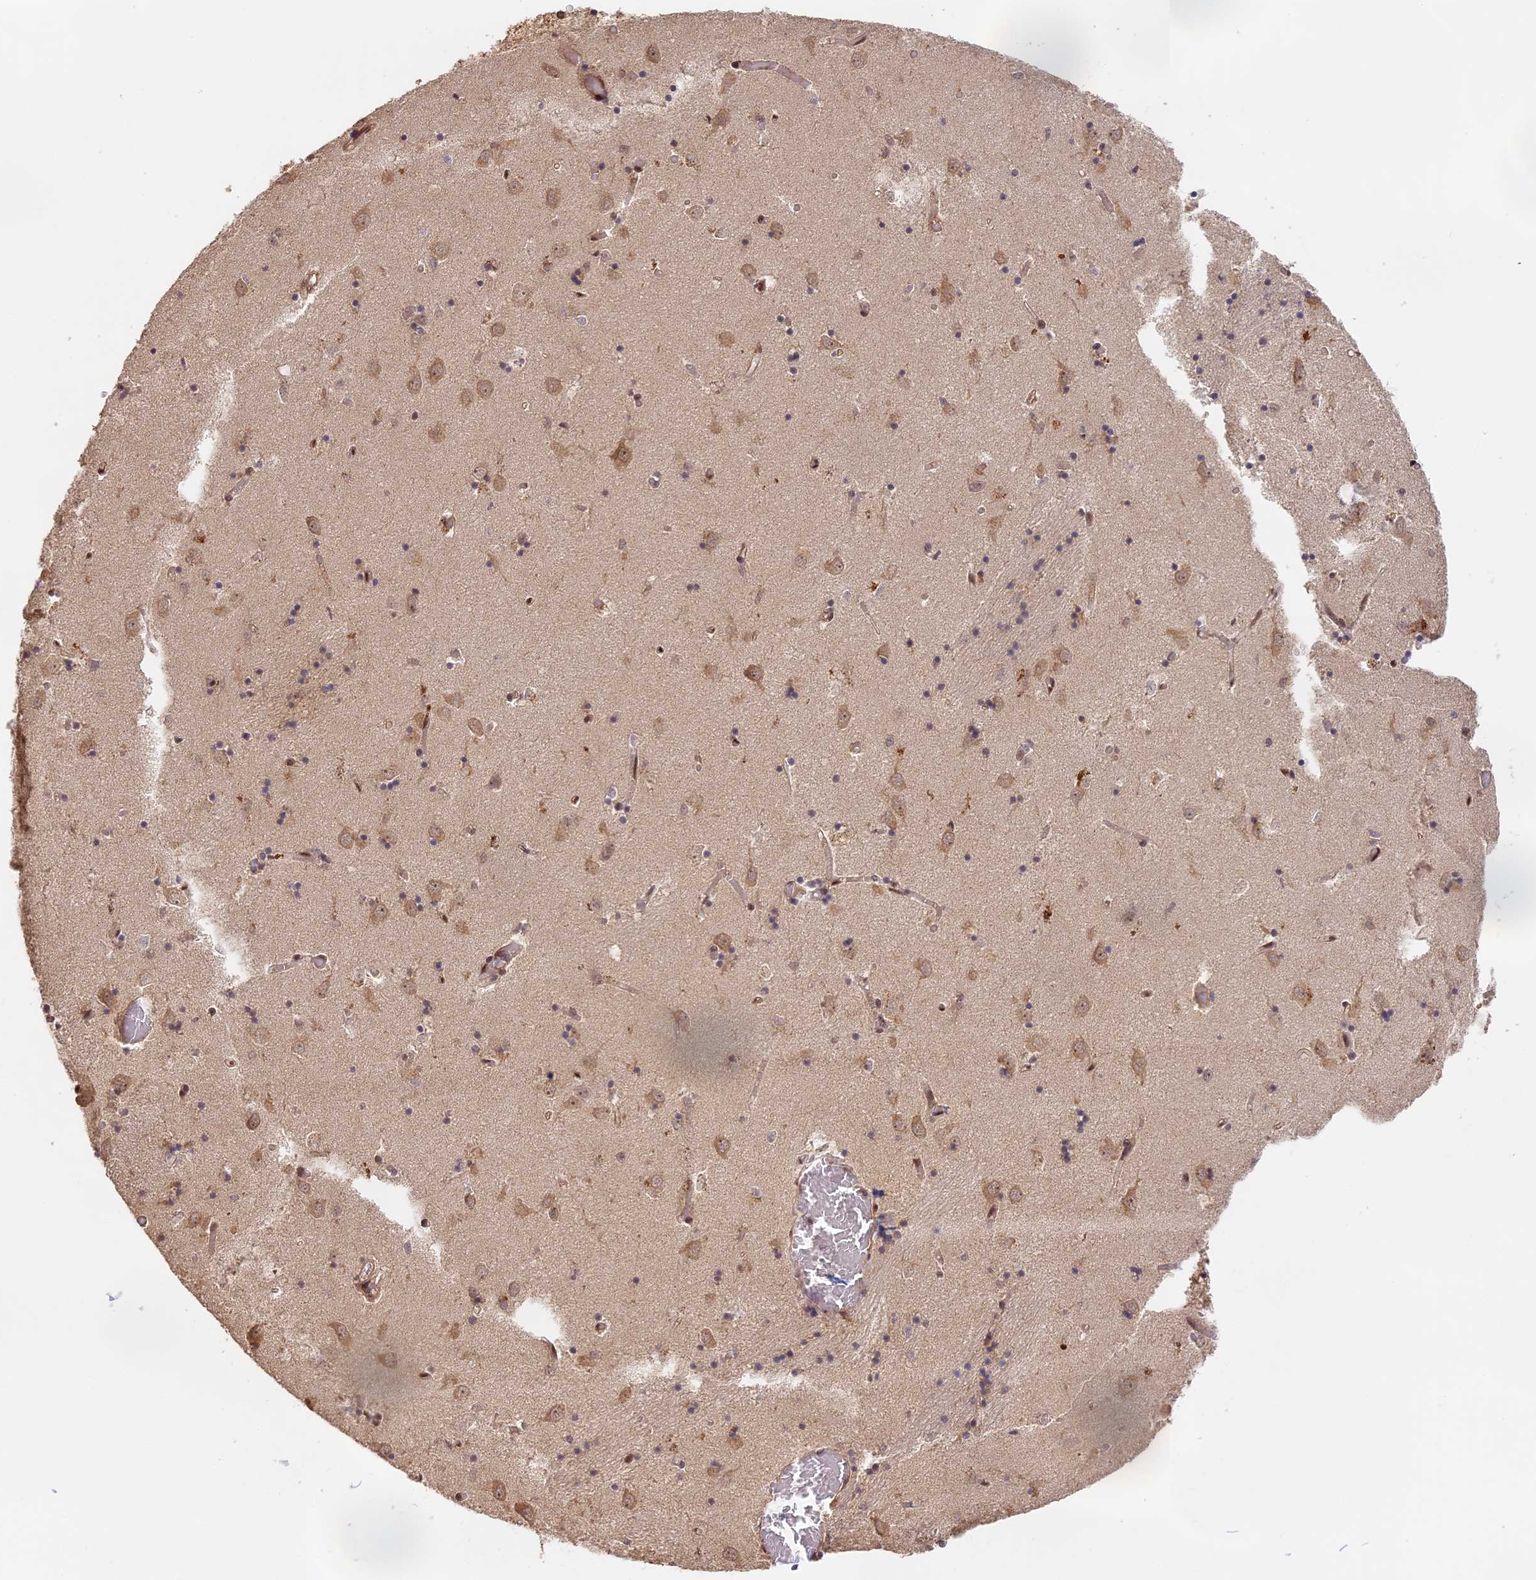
{"staining": {"intensity": "moderate", "quantity": "25%-75%", "location": "cytoplasmic/membranous,nuclear"}, "tissue": "caudate", "cell_type": "Glial cells", "image_type": "normal", "snomed": [{"axis": "morphology", "description": "Normal tissue, NOS"}, {"axis": "topography", "description": "Lateral ventricle wall"}], "caption": "The histopathology image reveals immunohistochemical staining of unremarkable caudate. There is moderate cytoplasmic/membranous,nuclear positivity is appreciated in about 25%-75% of glial cells. Immunohistochemistry stains the protein of interest in brown and the nuclei are stained blue.", "gene": "MYBL2", "patient": {"sex": "male", "age": 70}}